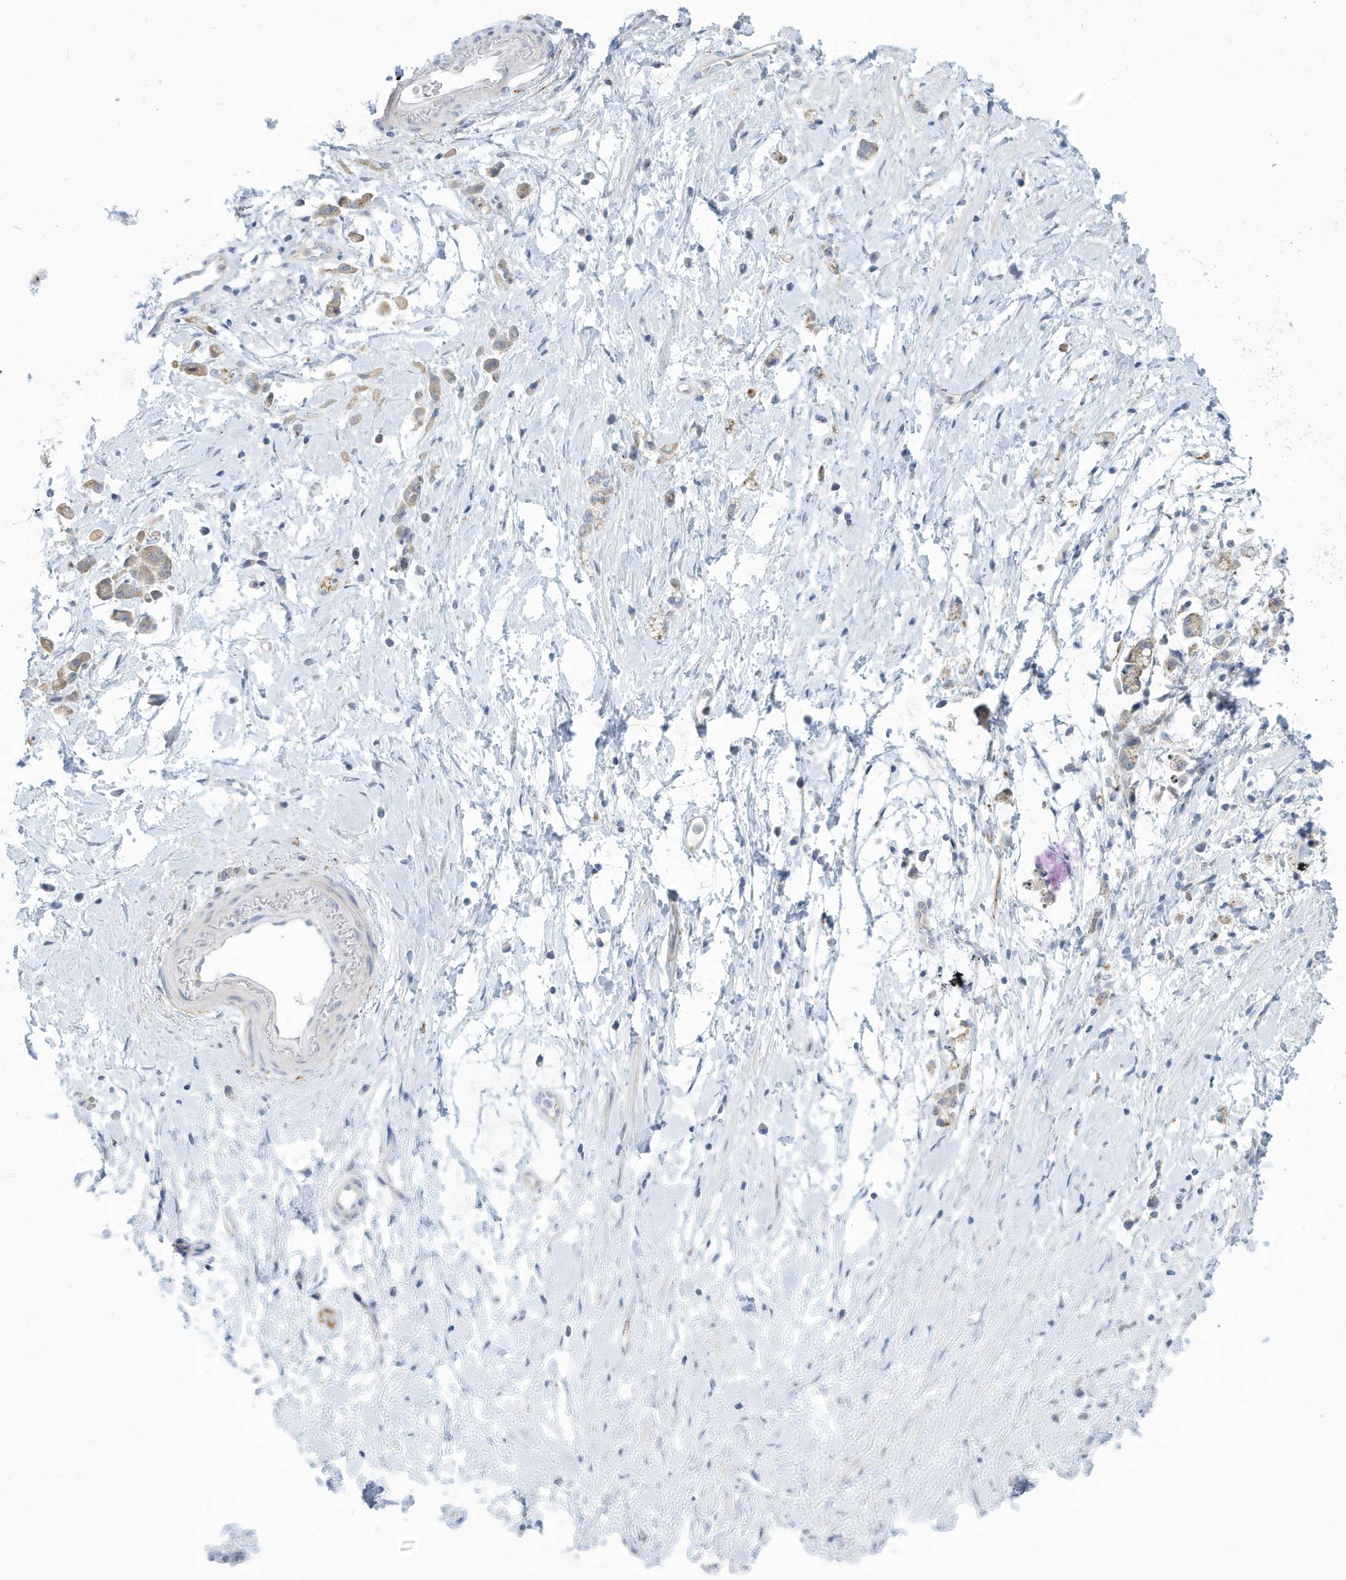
{"staining": {"intensity": "weak", "quantity": ">75%", "location": "cytoplasmic/membranous"}, "tissue": "stomach cancer", "cell_type": "Tumor cells", "image_type": "cancer", "snomed": [{"axis": "morphology", "description": "Adenocarcinoma, NOS"}, {"axis": "topography", "description": "Stomach"}], "caption": "Adenocarcinoma (stomach) stained with a brown dye reveals weak cytoplasmic/membranous positive staining in about >75% of tumor cells.", "gene": "VTA1", "patient": {"sex": "female", "age": 60}}